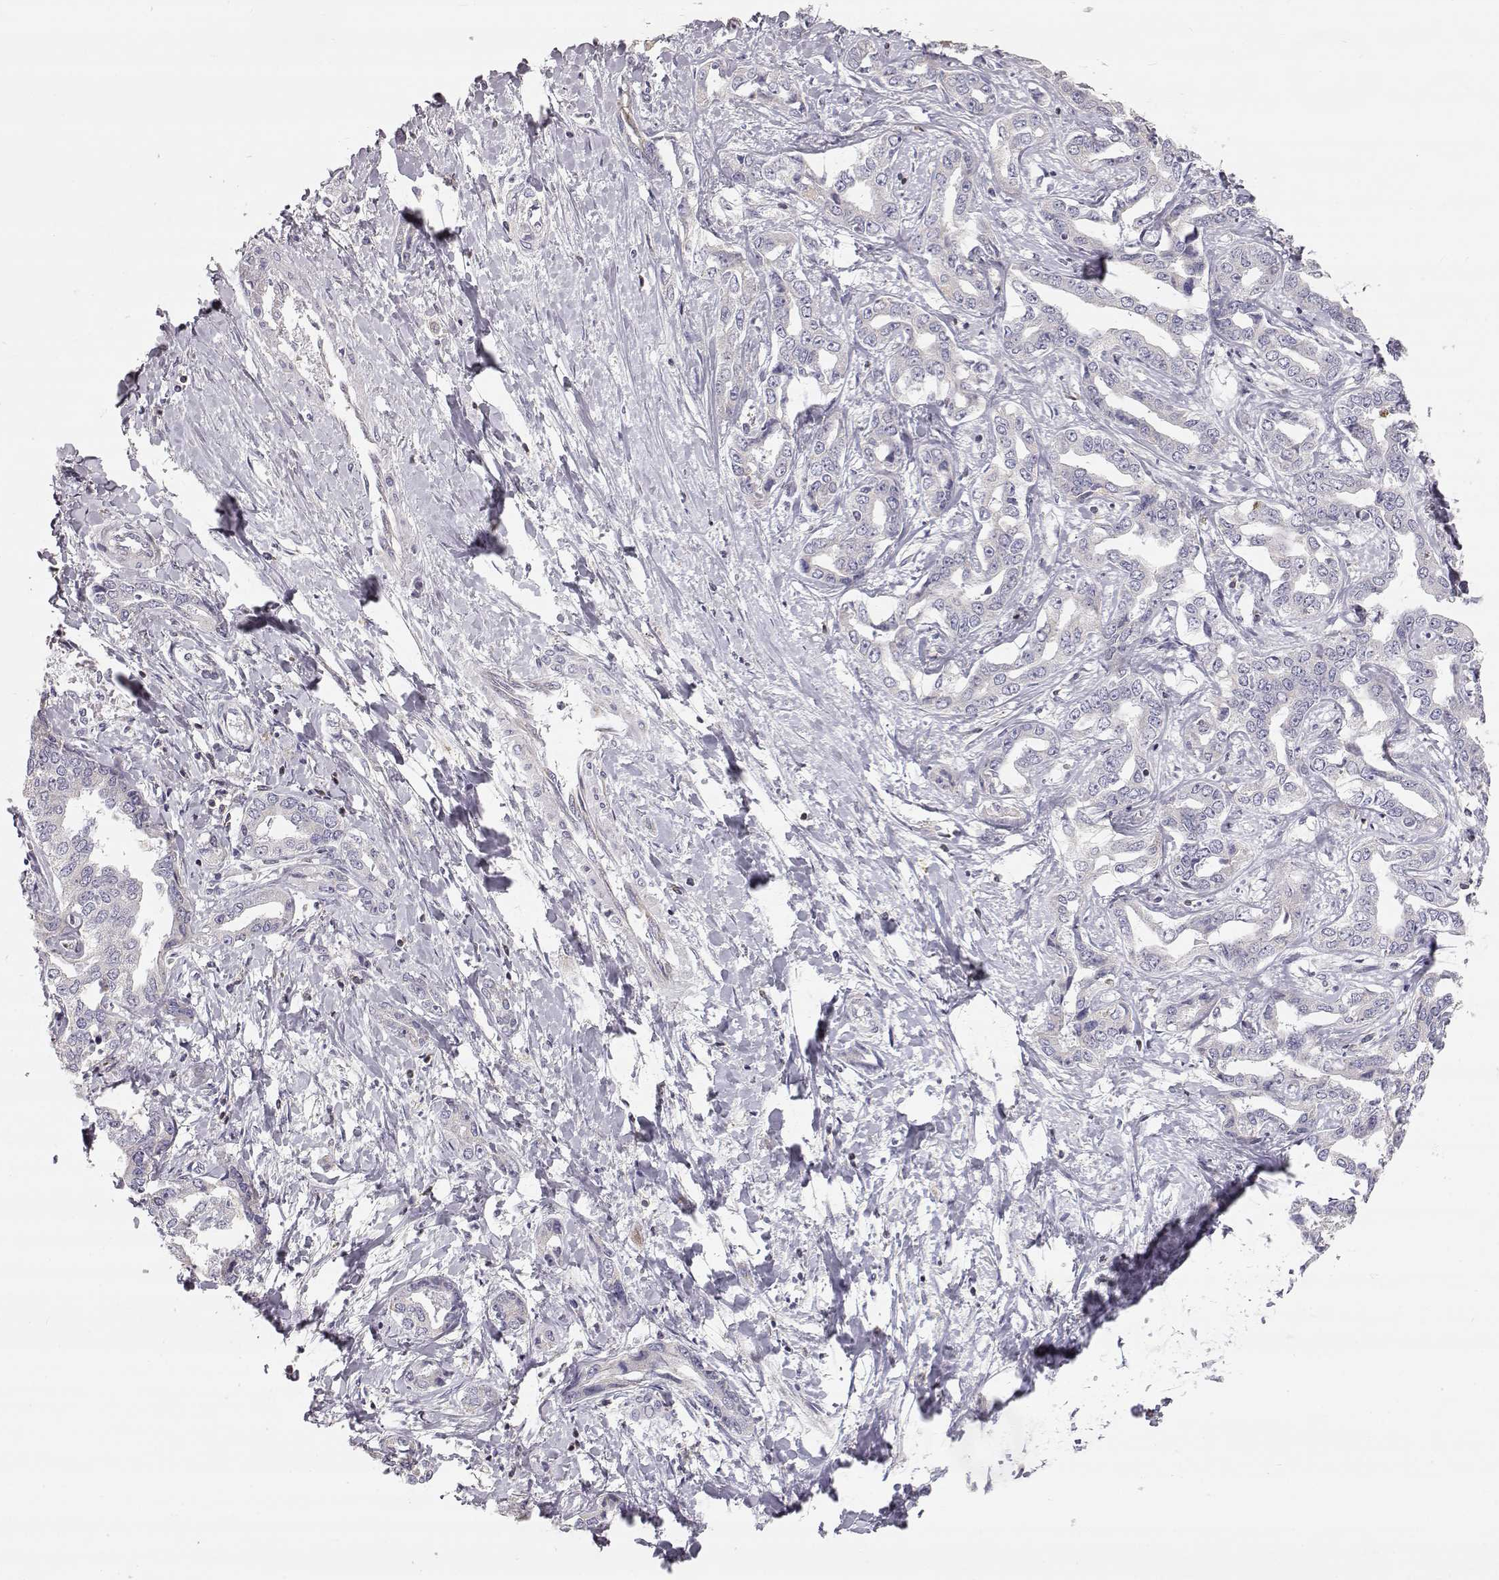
{"staining": {"intensity": "negative", "quantity": "none", "location": "none"}, "tissue": "liver cancer", "cell_type": "Tumor cells", "image_type": "cancer", "snomed": [{"axis": "morphology", "description": "Cholangiocarcinoma"}, {"axis": "topography", "description": "Liver"}], "caption": "DAB (3,3'-diaminobenzidine) immunohistochemical staining of liver cholangiocarcinoma demonstrates no significant expression in tumor cells.", "gene": "GRAP2", "patient": {"sex": "male", "age": 59}}